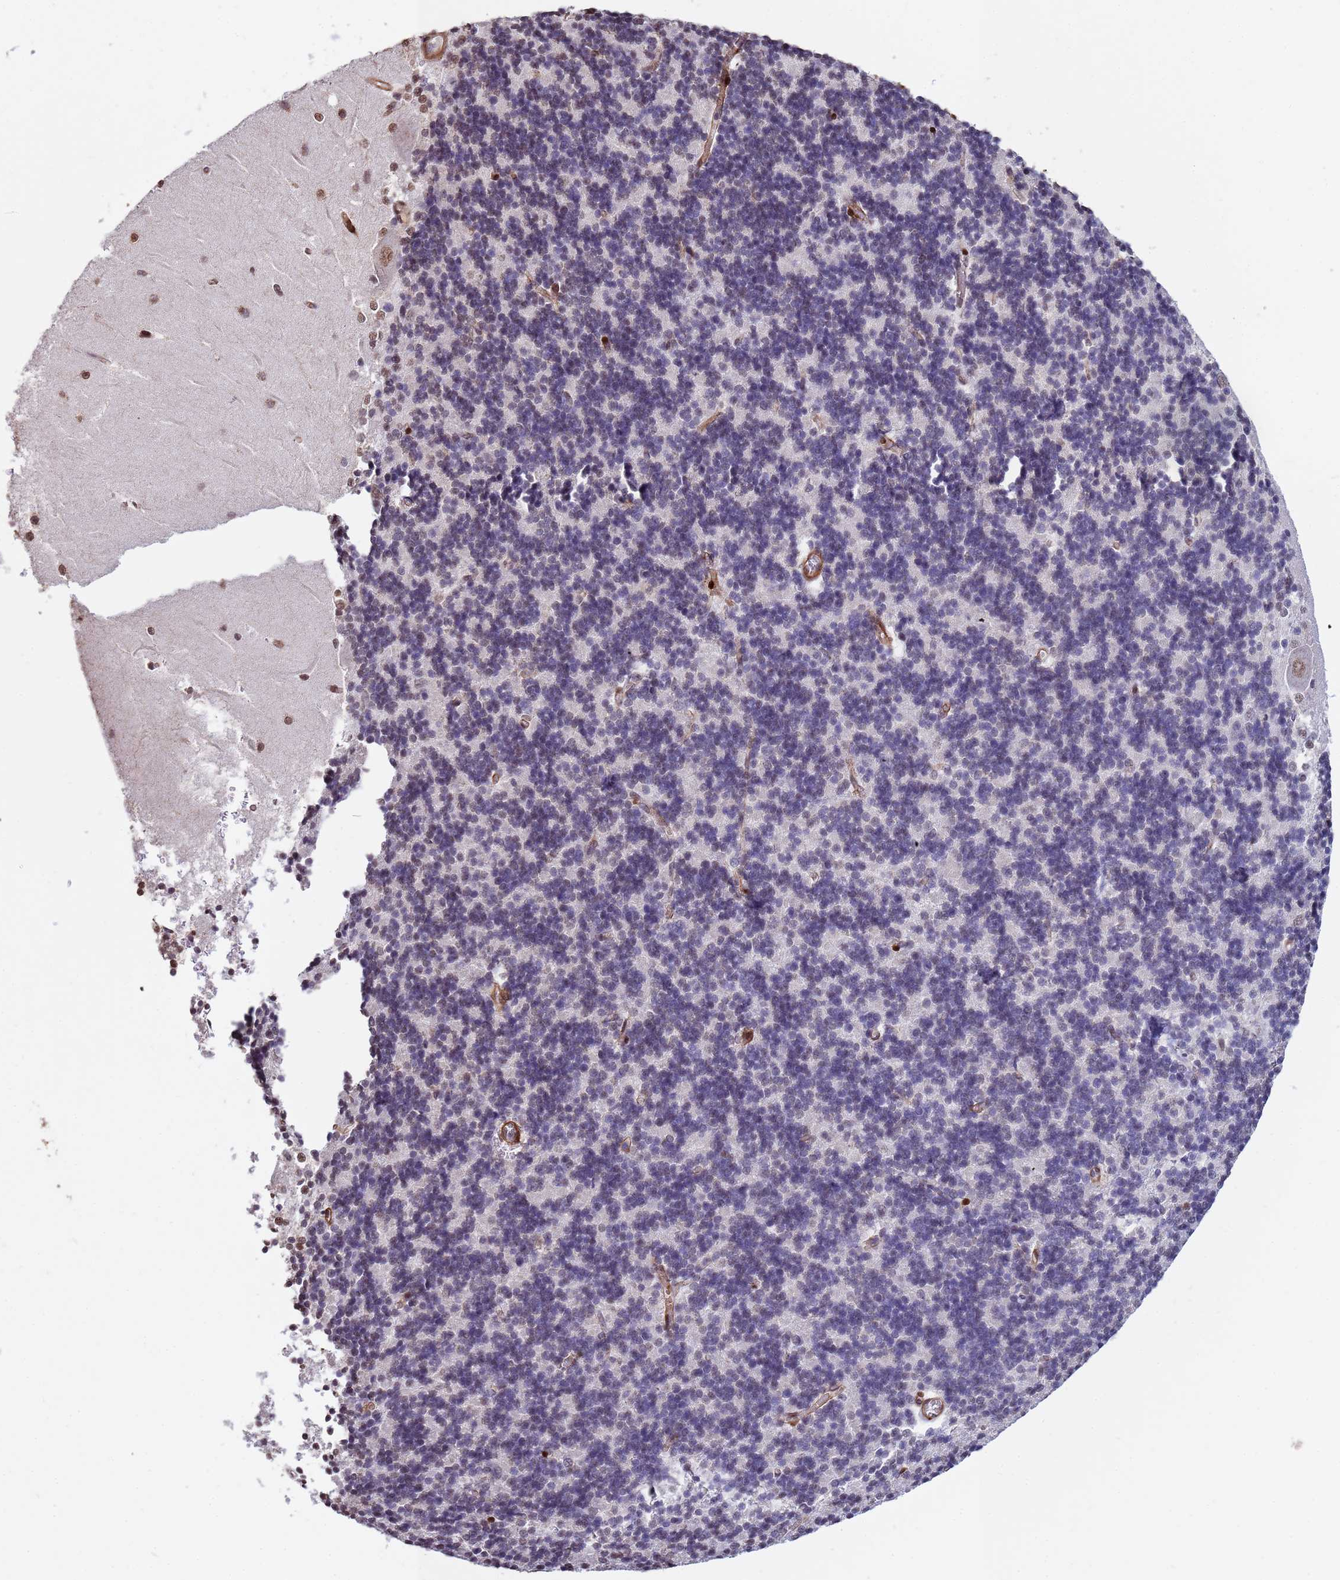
{"staining": {"intensity": "negative", "quantity": "none", "location": "none"}, "tissue": "cerebellum", "cell_type": "Cells in granular layer", "image_type": "normal", "snomed": [{"axis": "morphology", "description": "Normal tissue, NOS"}, {"axis": "topography", "description": "Cerebellum"}], "caption": "An image of cerebellum stained for a protein displays no brown staining in cells in granular layer. The staining is performed using DAB brown chromogen with nuclei counter-stained in using hematoxylin.", "gene": "TRIP6", "patient": {"sex": "male", "age": 37}}